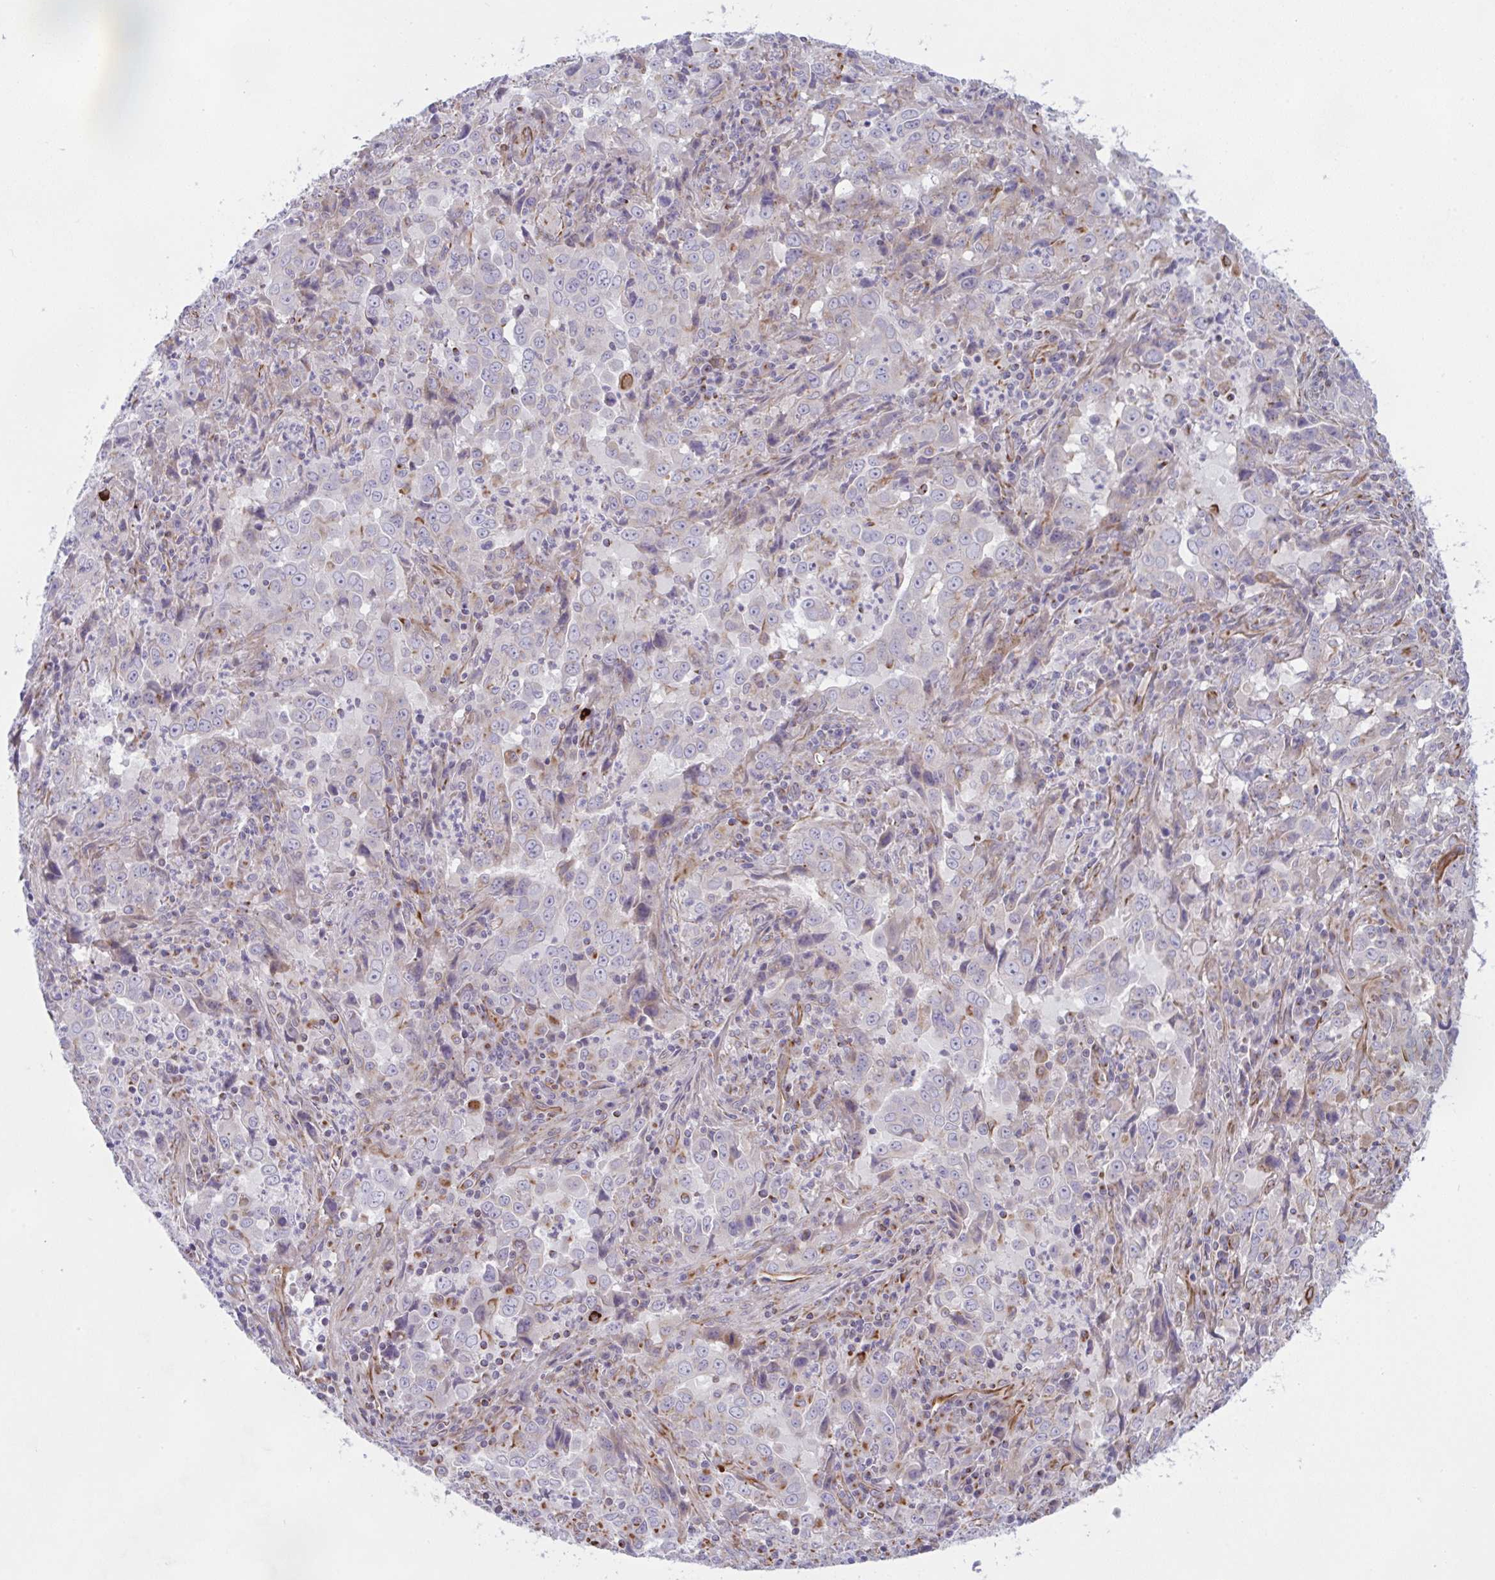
{"staining": {"intensity": "negative", "quantity": "none", "location": "none"}, "tissue": "lung cancer", "cell_type": "Tumor cells", "image_type": "cancer", "snomed": [{"axis": "morphology", "description": "Adenocarcinoma, NOS"}, {"axis": "topography", "description": "Lung"}], "caption": "A micrograph of lung cancer (adenocarcinoma) stained for a protein displays no brown staining in tumor cells. The staining was performed using DAB to visualize the protein expression in brown, while the nuclei were stained in blue with hematoxylin (Magnification: 20x).", "gene": "DCBLD1", "patient": {"sex": "male", "age": 67}}